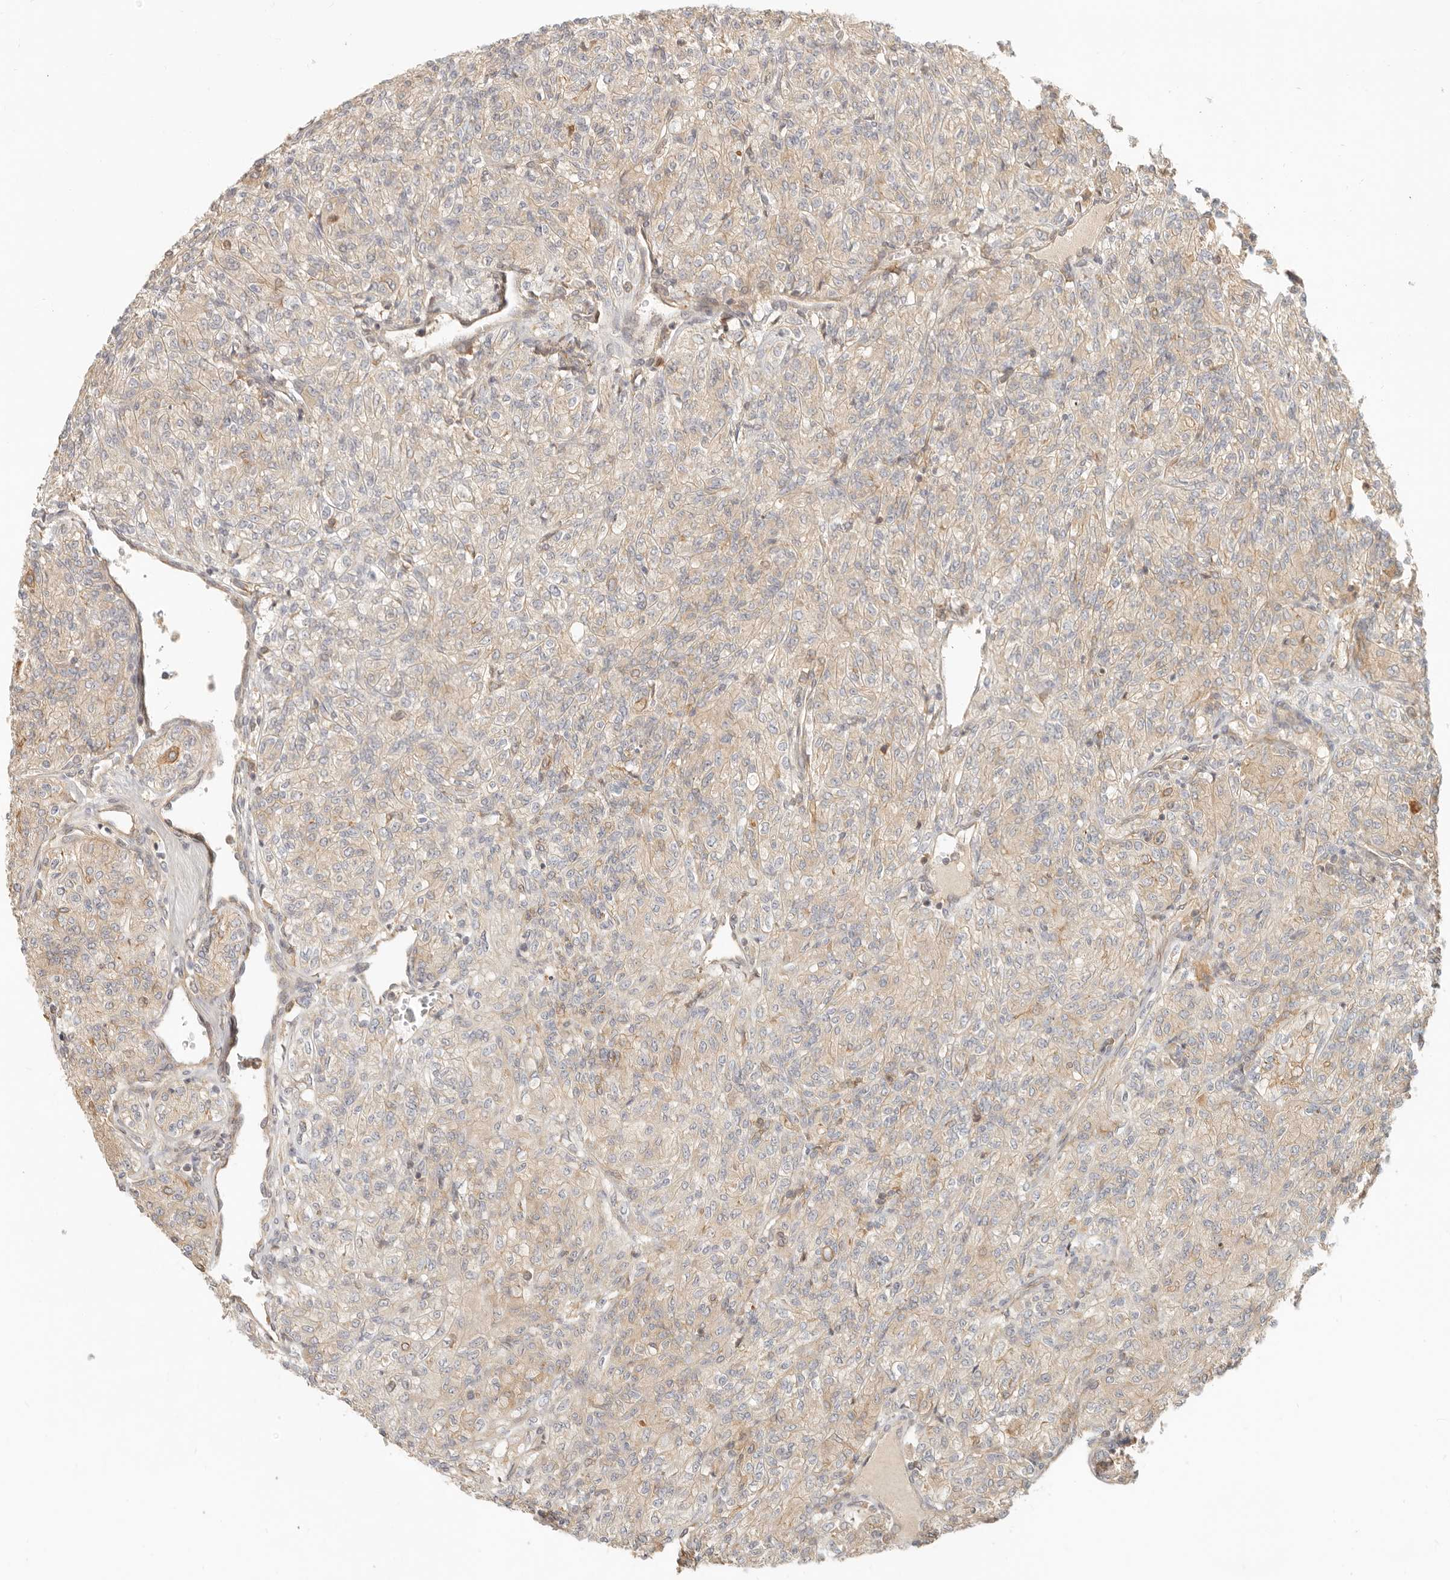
{"staining": {"intensity": "weak", "quantity": "<25%", "location": "cytoplasmic/membranous"}, "tissue": "renal cancer", "cell_type": "Tumor cells", "image_type": "cancer", "snomed": [{"axis": "morphology", "description": "Adenocarcinoma, NOS"}, {"axis": "topography", "description": "Kidney"}], "caption": "Renal cancer (adenocarcinoma) was stained to show a protein in brown. There is no significant positivity in tumor cells.", "gene": "UFSP1", "patient": {"sex": "male", "age": 77}}